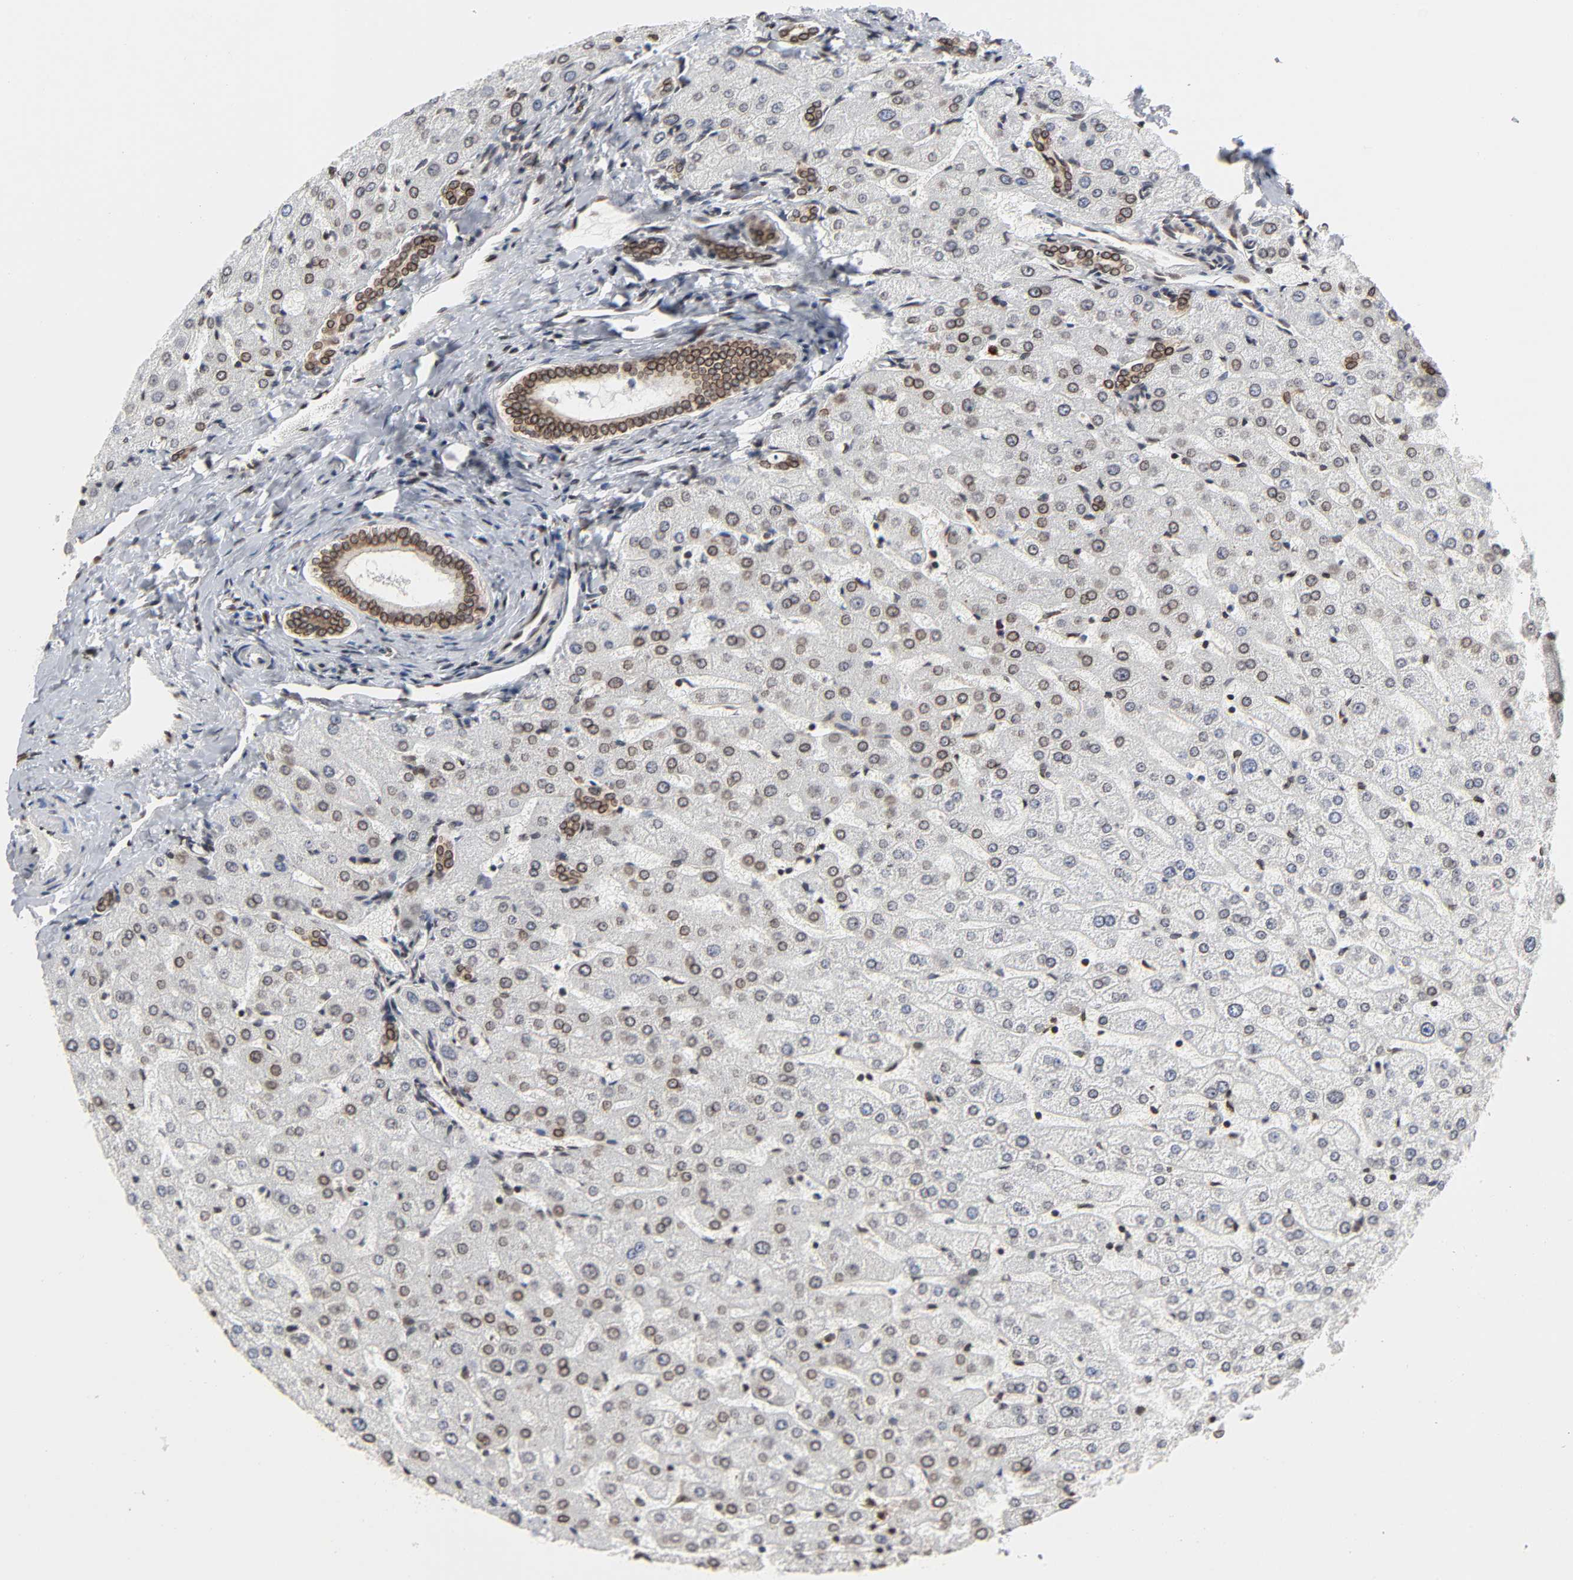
{"staining": {"intensity": "moderate", "quantity": ">75%", "location": "cytoplasmic/membranous,nuclear"}, "tissue": "liver", "cell_type": "Cholangiocytes", "image_type": "normal", "snomed": [{"axis": "morphology", "description": "Normal tissue, NOS"}, {"axis": "morphology", "description": "Fibrosis, NOS"}, {"axis": "topography", "description": "Liver"}], "caption": "Immunohistochemistry (IHC) (DAB (3,3'-diaminobenzidine)) staining of unremarkable human liver displays moderate cytoplasmic/membranous,nuclear protein positivity in approximately >75% of cholangiocytes. (brown staining indicates protein expression, while blue staining denotes nuclei).", "gene": "RANGAP1", "patient": {"sex": "female", "age": 29}}